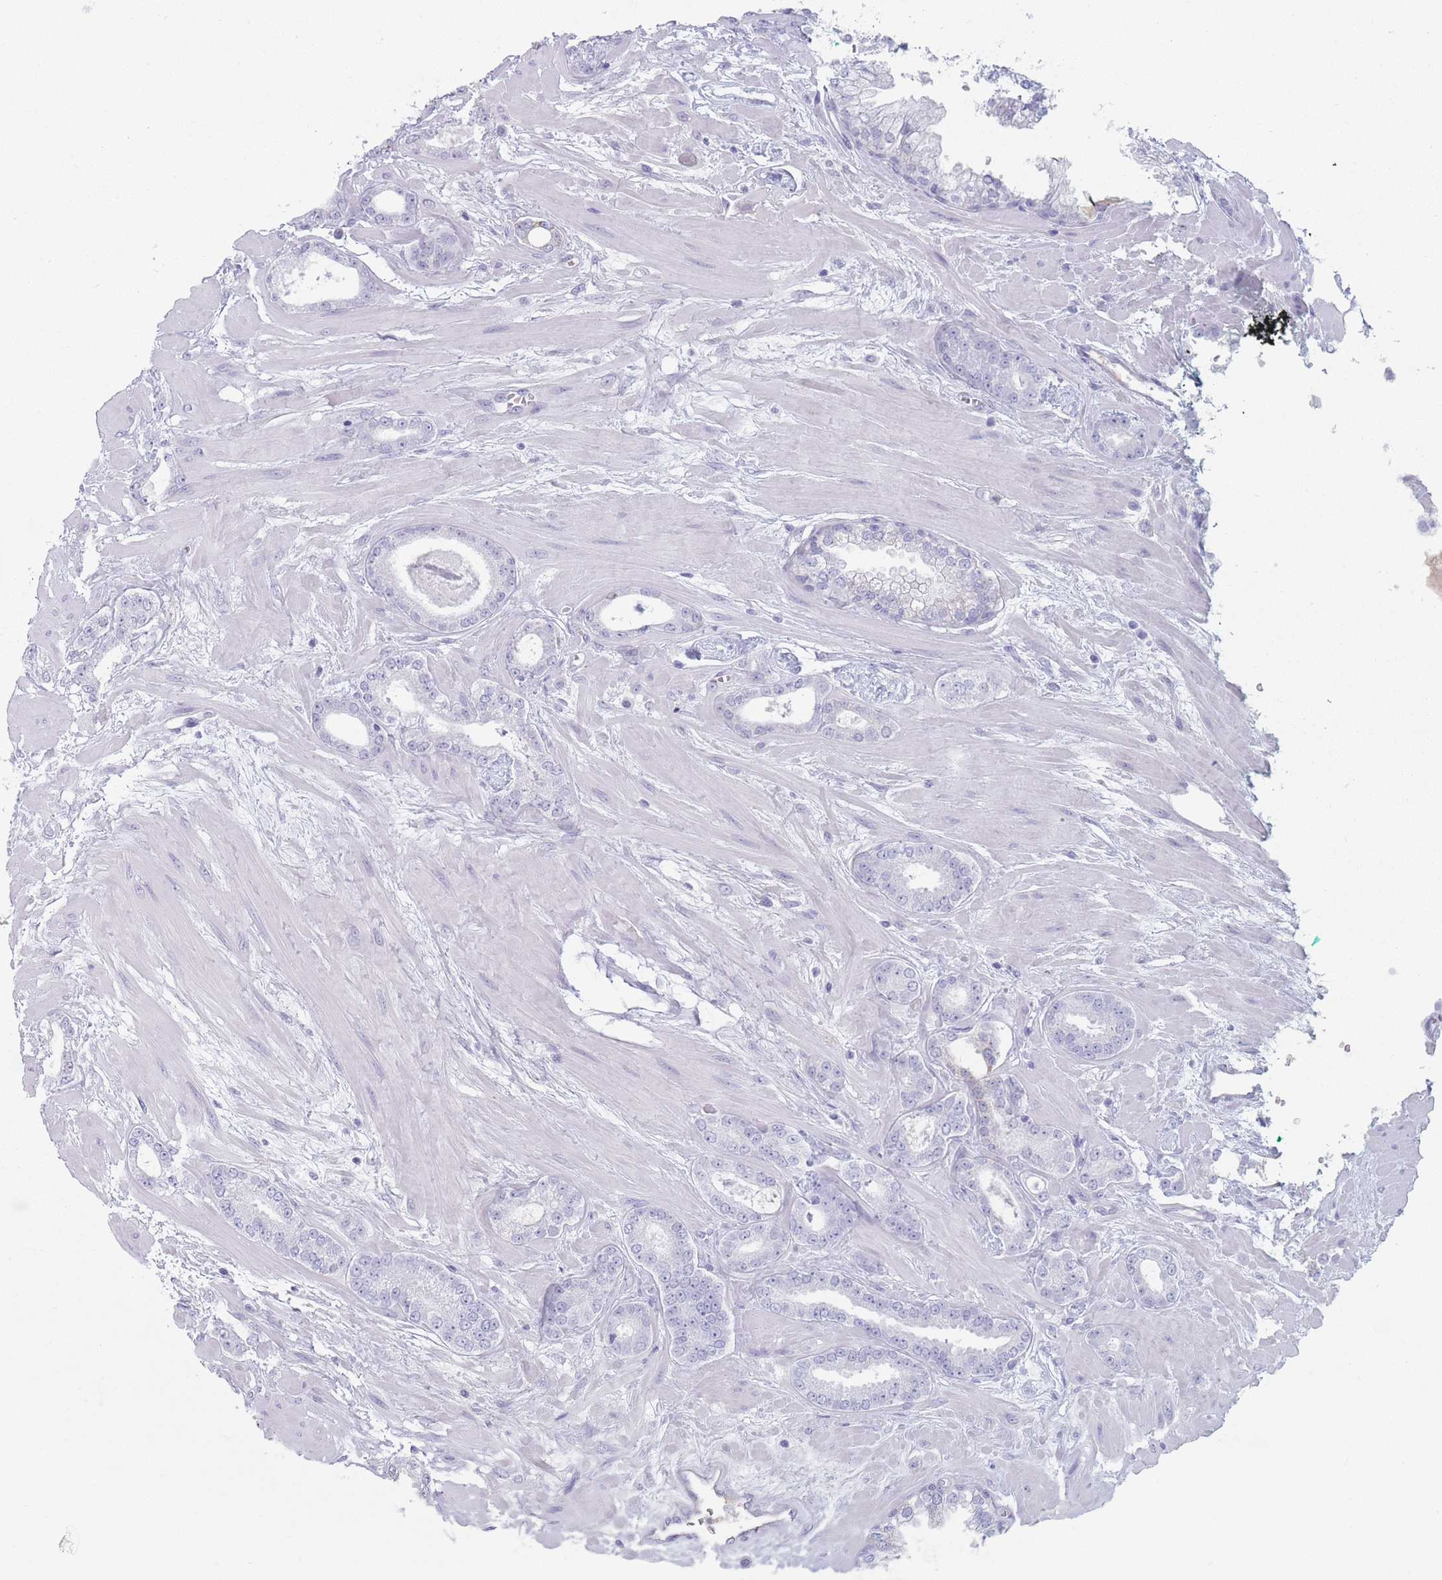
{"staining": {"intensity": "negative", "quantity": "none", "location": "none"}, "tissue": "prostate cancer", "cell_type": "Tumor cells", "image_type": "cancer", "snomed": [{"axis": "morphology", "description": "Adenocarcinoma, Low grade"}, {"axis": "topography", "description": "Prostate"}], "caption": "Prostate cancer was stained to show a protein in brown. There is no significant positivity in tumor cells. (Brightfield microscopy of DAB immunohistochemistry at high magnification).", "gene": "GPR12", "patient": {"sex": "male", "age": 60}}